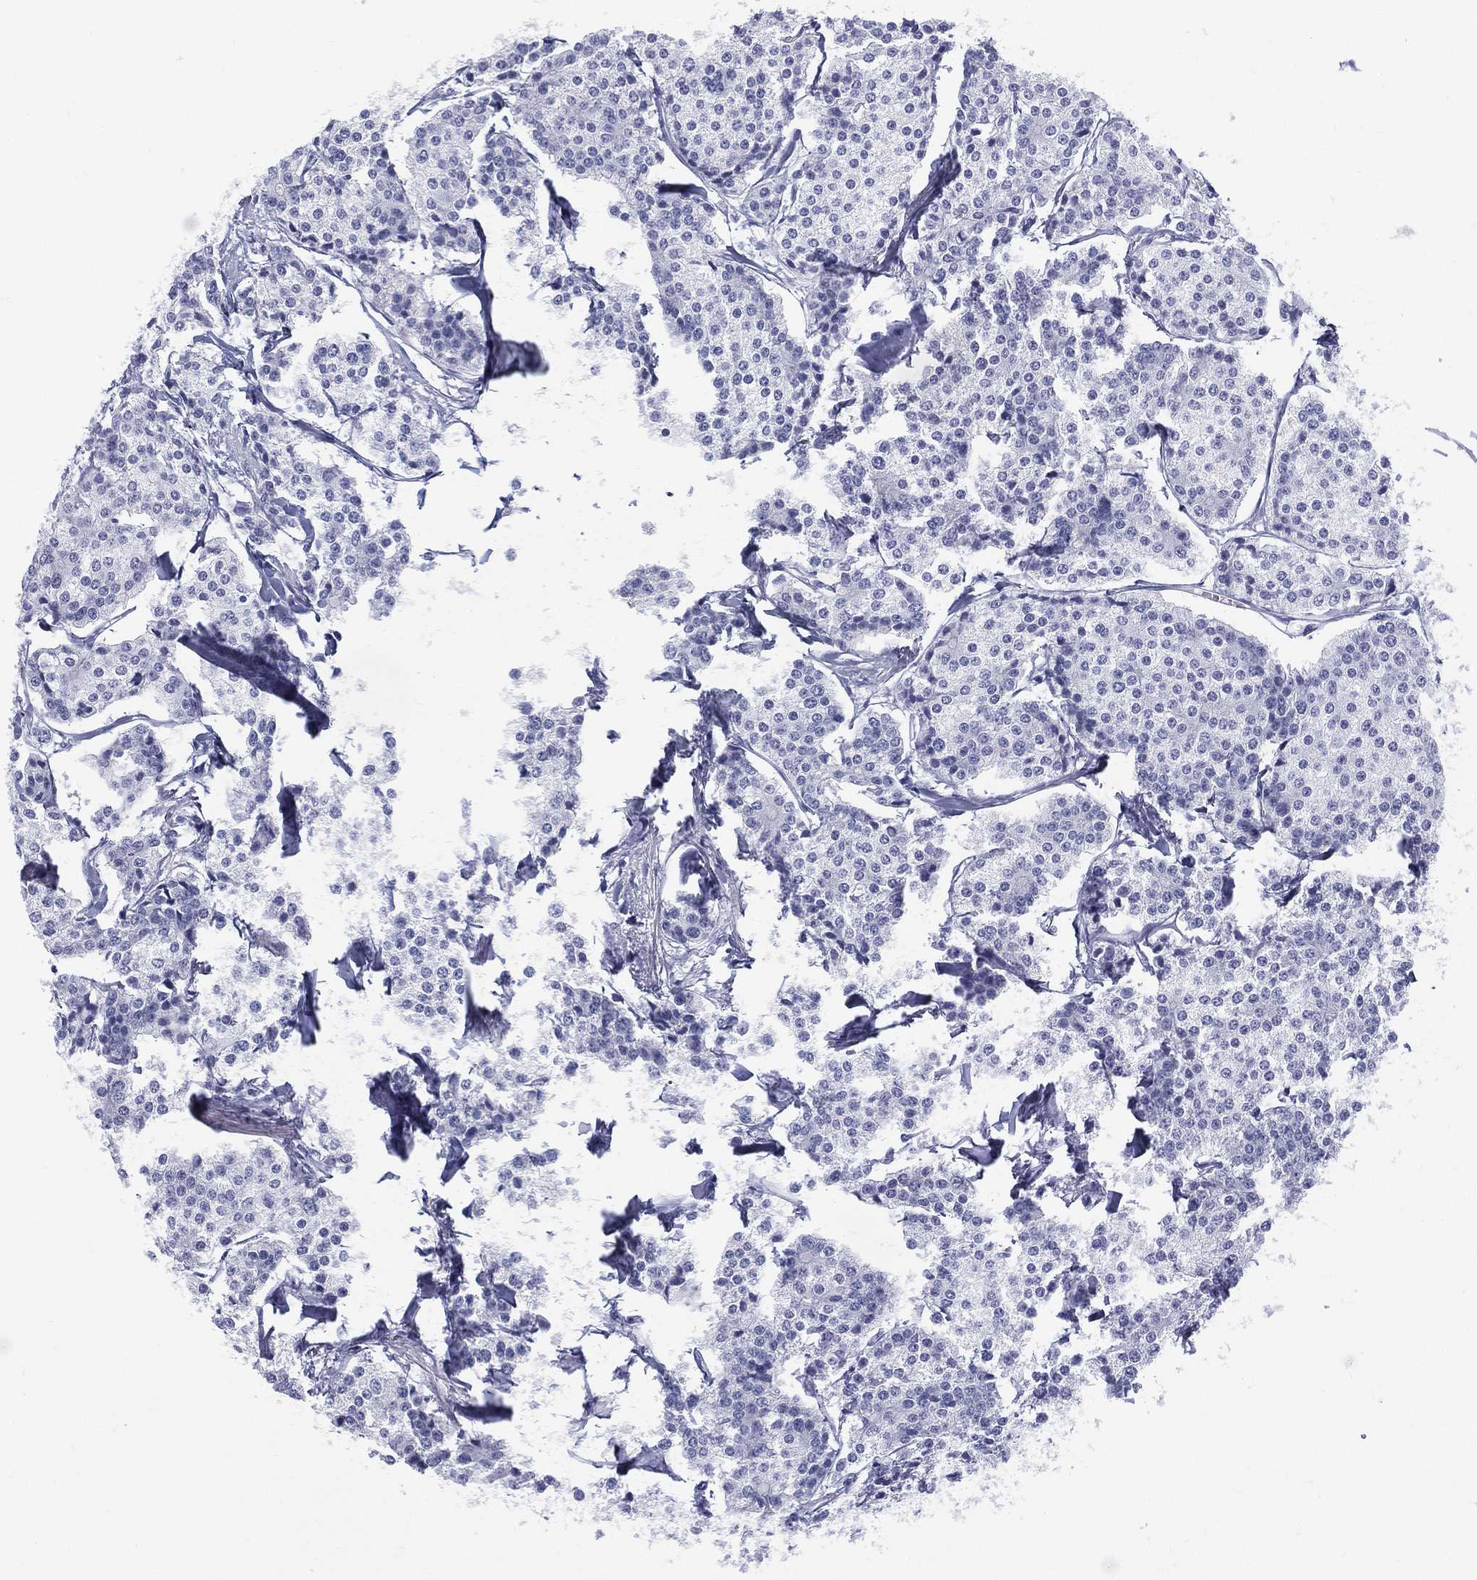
{"staining": {"intensity": "negative", "quantity": "none", "location": "none"}, "tissue": "carcinoid", "cell_type": "Tumor cells", "image_type": "cancer", "snomed": [{"axis": "morphology", "description": "Carcinoid, malignant, NOS"}, {"axis": "topography", "description": "Small intestine"}], "caption": "High power microscopy histopathology image of an IHC image of carcinoid, revealing no significant expression in tumor cells.", "gene": "ETNPPL", "patient": {"sex": "female", "age": 65}}